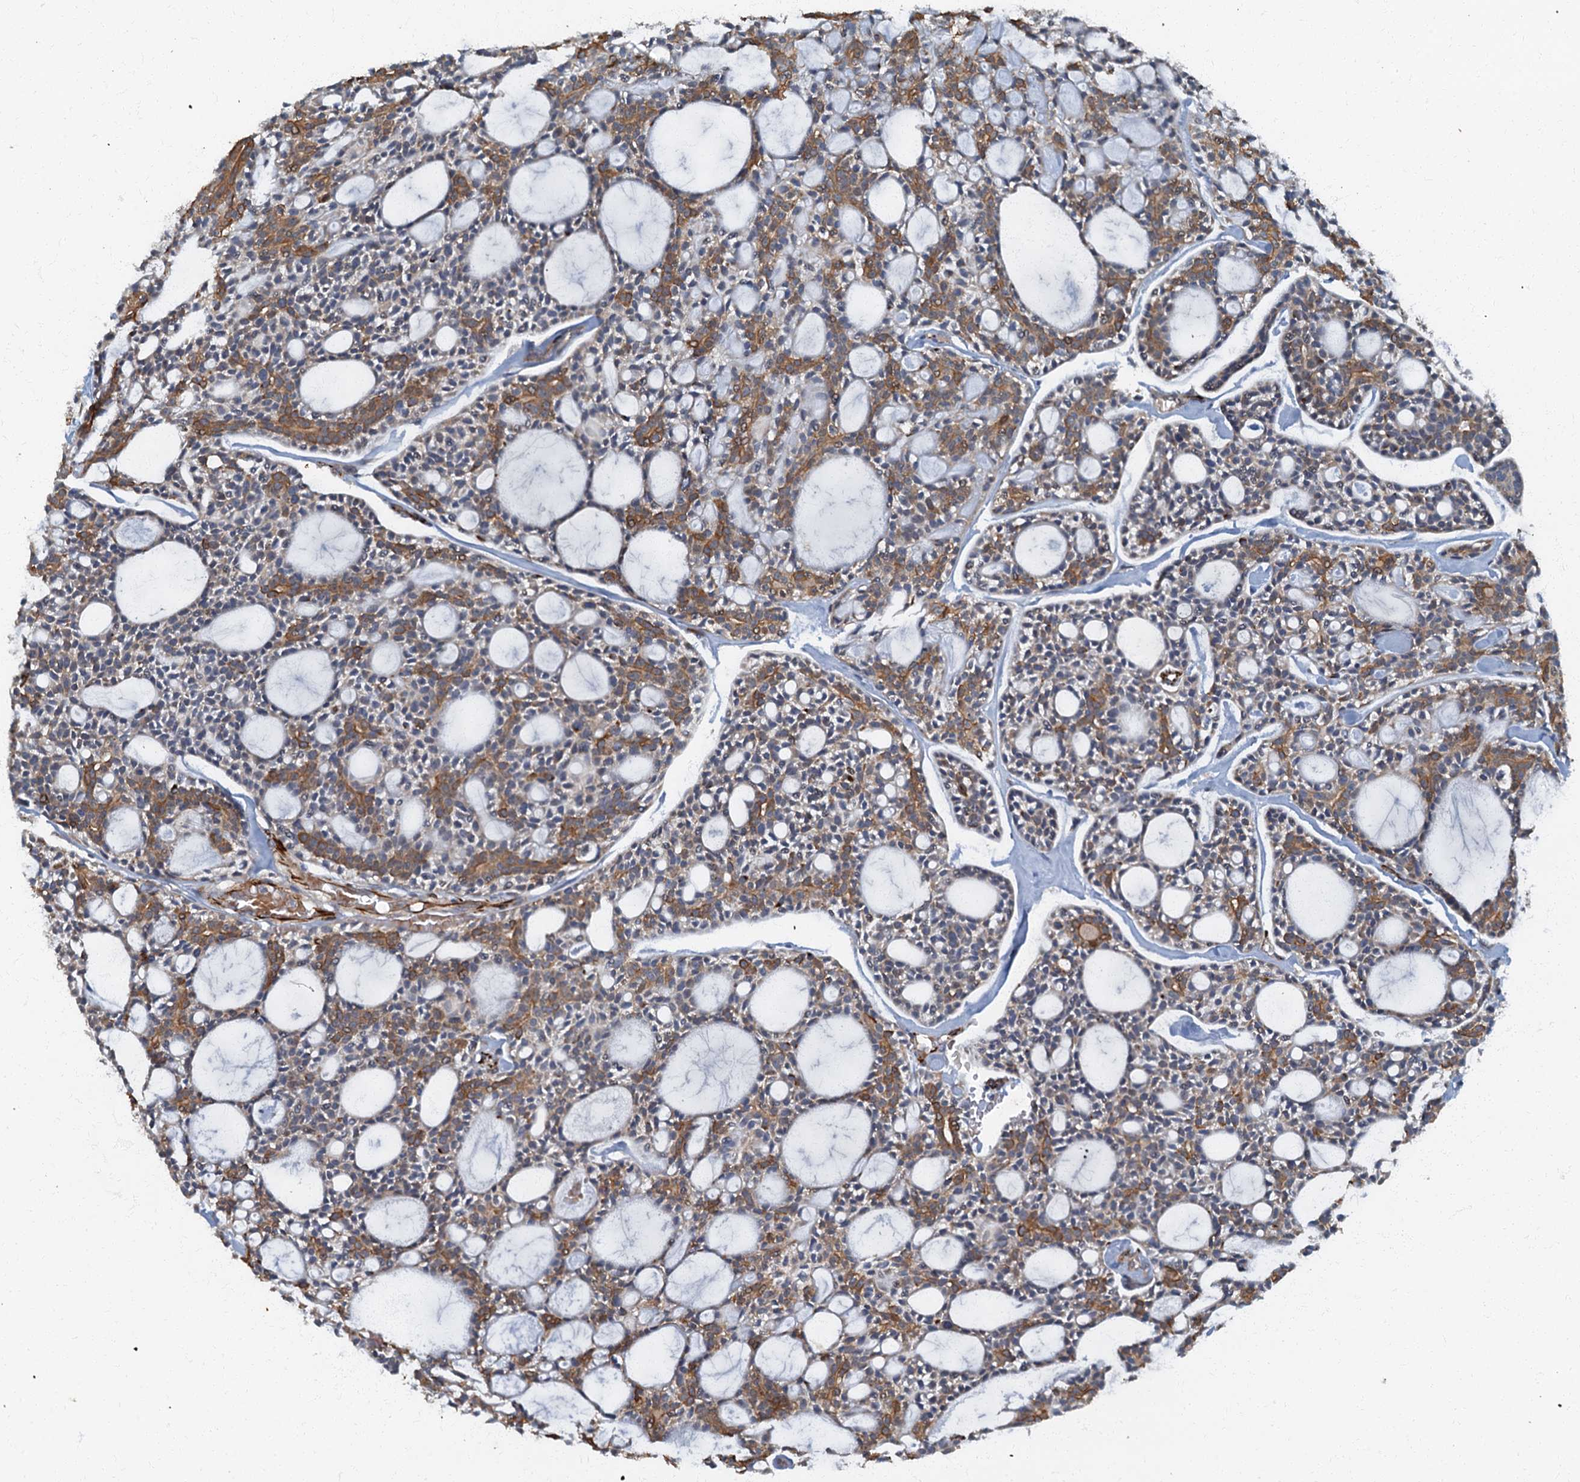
{"staining": {"intensity": "moderate", "quantity": "25%-75%", "location": "cytoplasmic/membranous"}, "tissue": "head and neck cancer", "cell_type": "Tumor cells", "image_type": "cancer", "snomed": [{"axis": "morphology", "description": "Adenocarcinoma, NOS"}, {"axis": "topography", "description": "Salivary gland"}, {"axis": "topography", "description": "Head-Neck"}], "caption": "Adenocarcinoma (head and neck) stained for a protein (brown) shows moderate cytoplasmic/membranous positive expression in about 25%-75% of tumor cells.", "gene": "ARL11", "patient": {"sex": "male", "age": 55}}